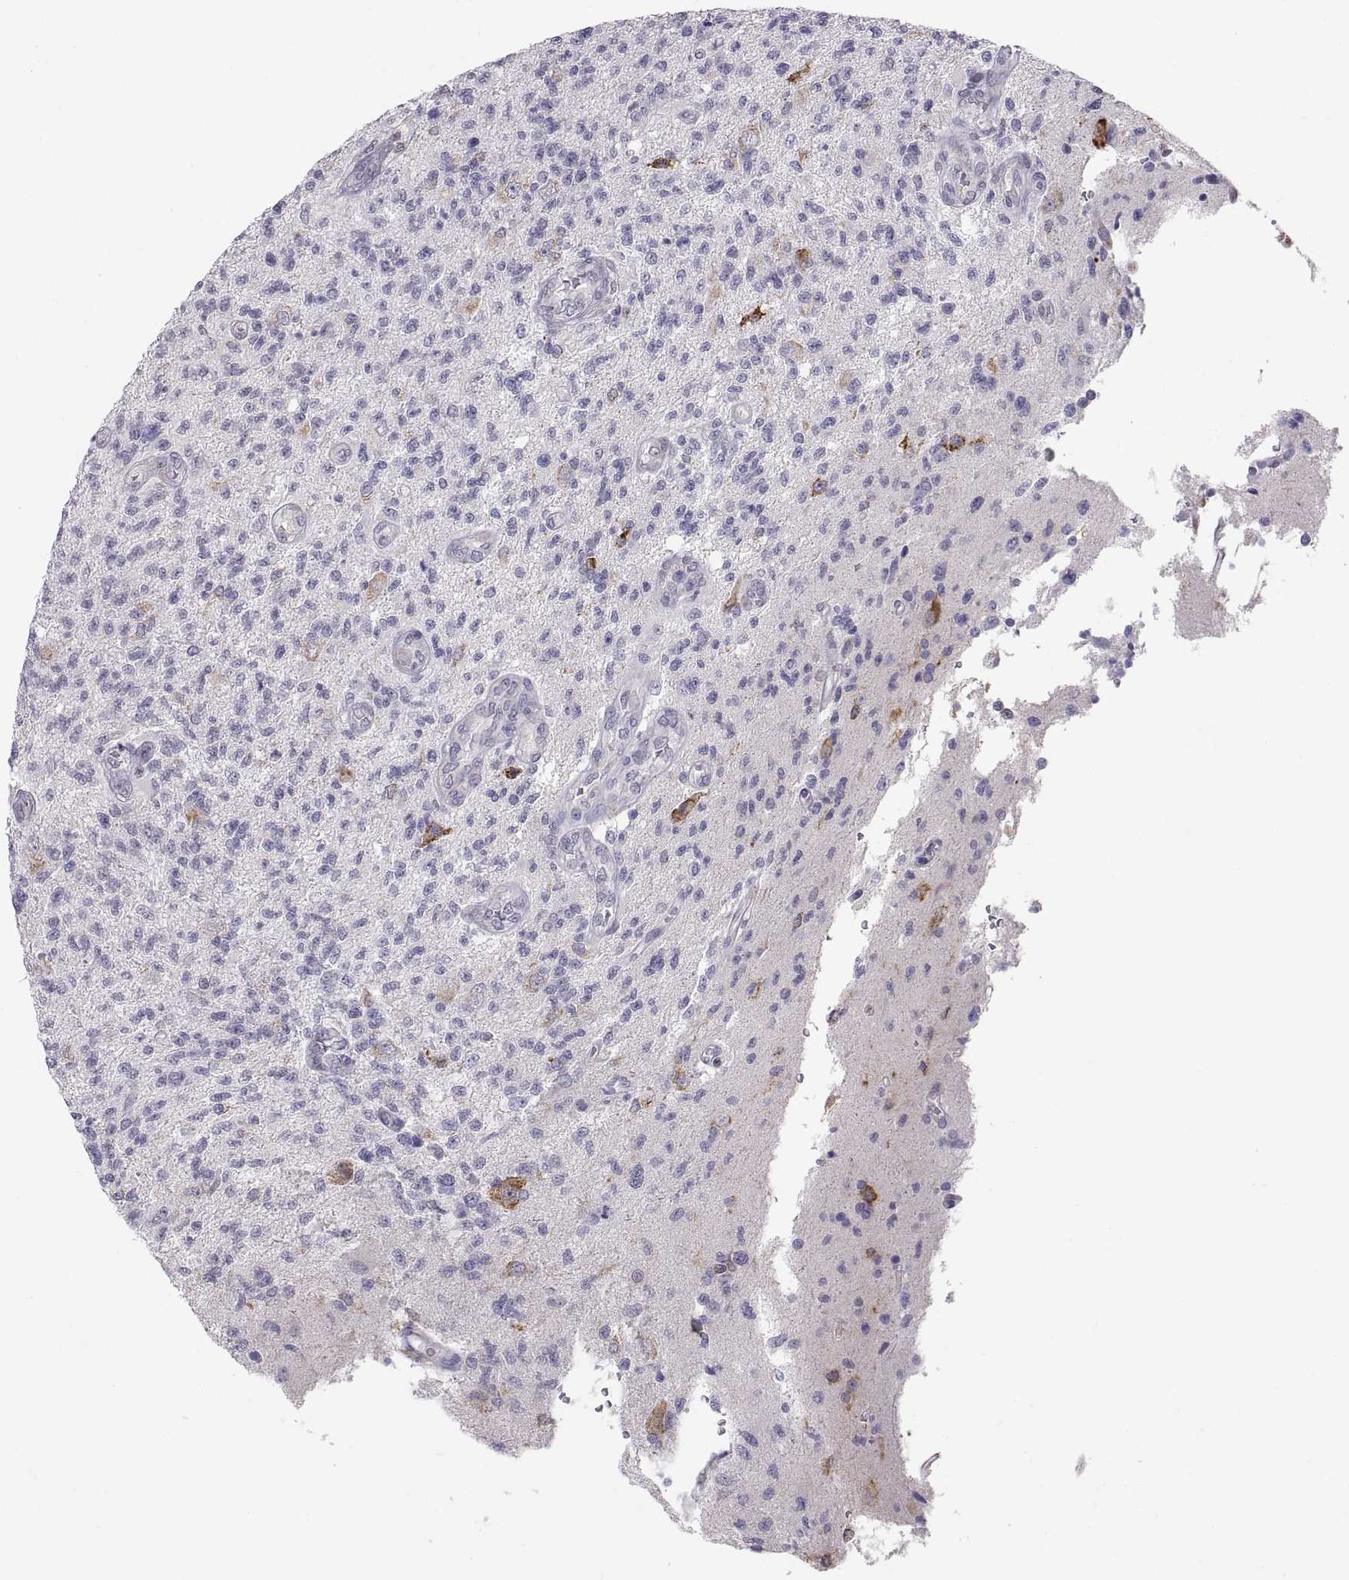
{"staining": {"intensity": "negative", "quantity": "none", "location": "none"}, "tissue": "glioma", "cell_type": "Tumor cells", "image_type": "cancer", "snomed": [{"axis": "morphology", "description": "Glioma, malignant, High grade"}, {"axis": "topography", "description": "Brain"}], "caption": "The image displays no staining of tumor cells in high-grade glioma (malignant).", "gene": "ERO1A", "patient": {"sex": "male", "age": 56}}